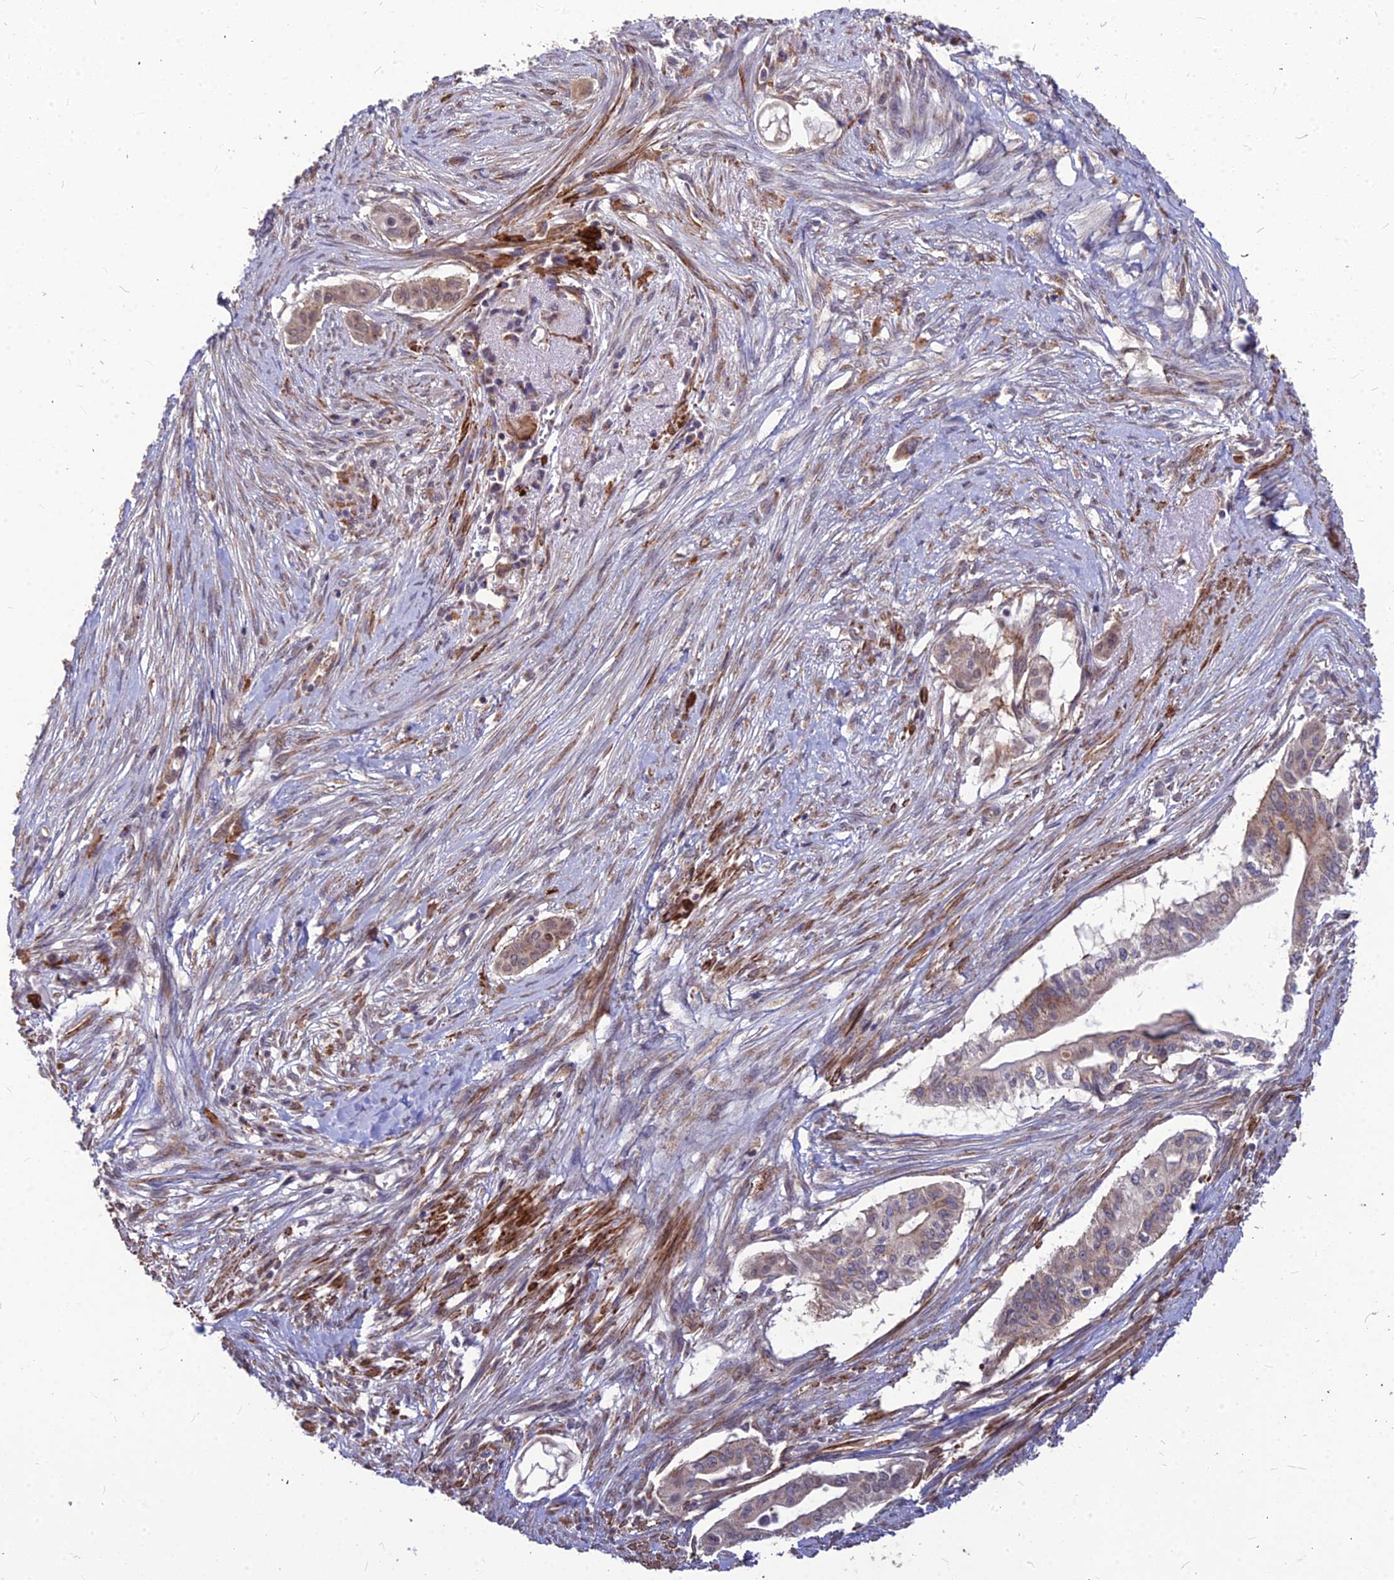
{"staining": {"intensity": "moderate", "quantity": "25%-75%", "location": "cytoplasmic/membranous"}, "tissue": "pancreatic cancer", "cell_type": "Tumor cells", "image_type": "cancer", "snomed": [{"axis": "morphology", "description": "Adenocarcinoma, NOS"}, {"axis": "topography", "description": "Pancreas"}], "caption": "A brown stain shows moderate cytoplasmic/membranous positivity of a protein in pancreatic adenocarcinoma tumor cells.", "gene": "LEKR1", "patient": {"sex": "male", "age": 68}}